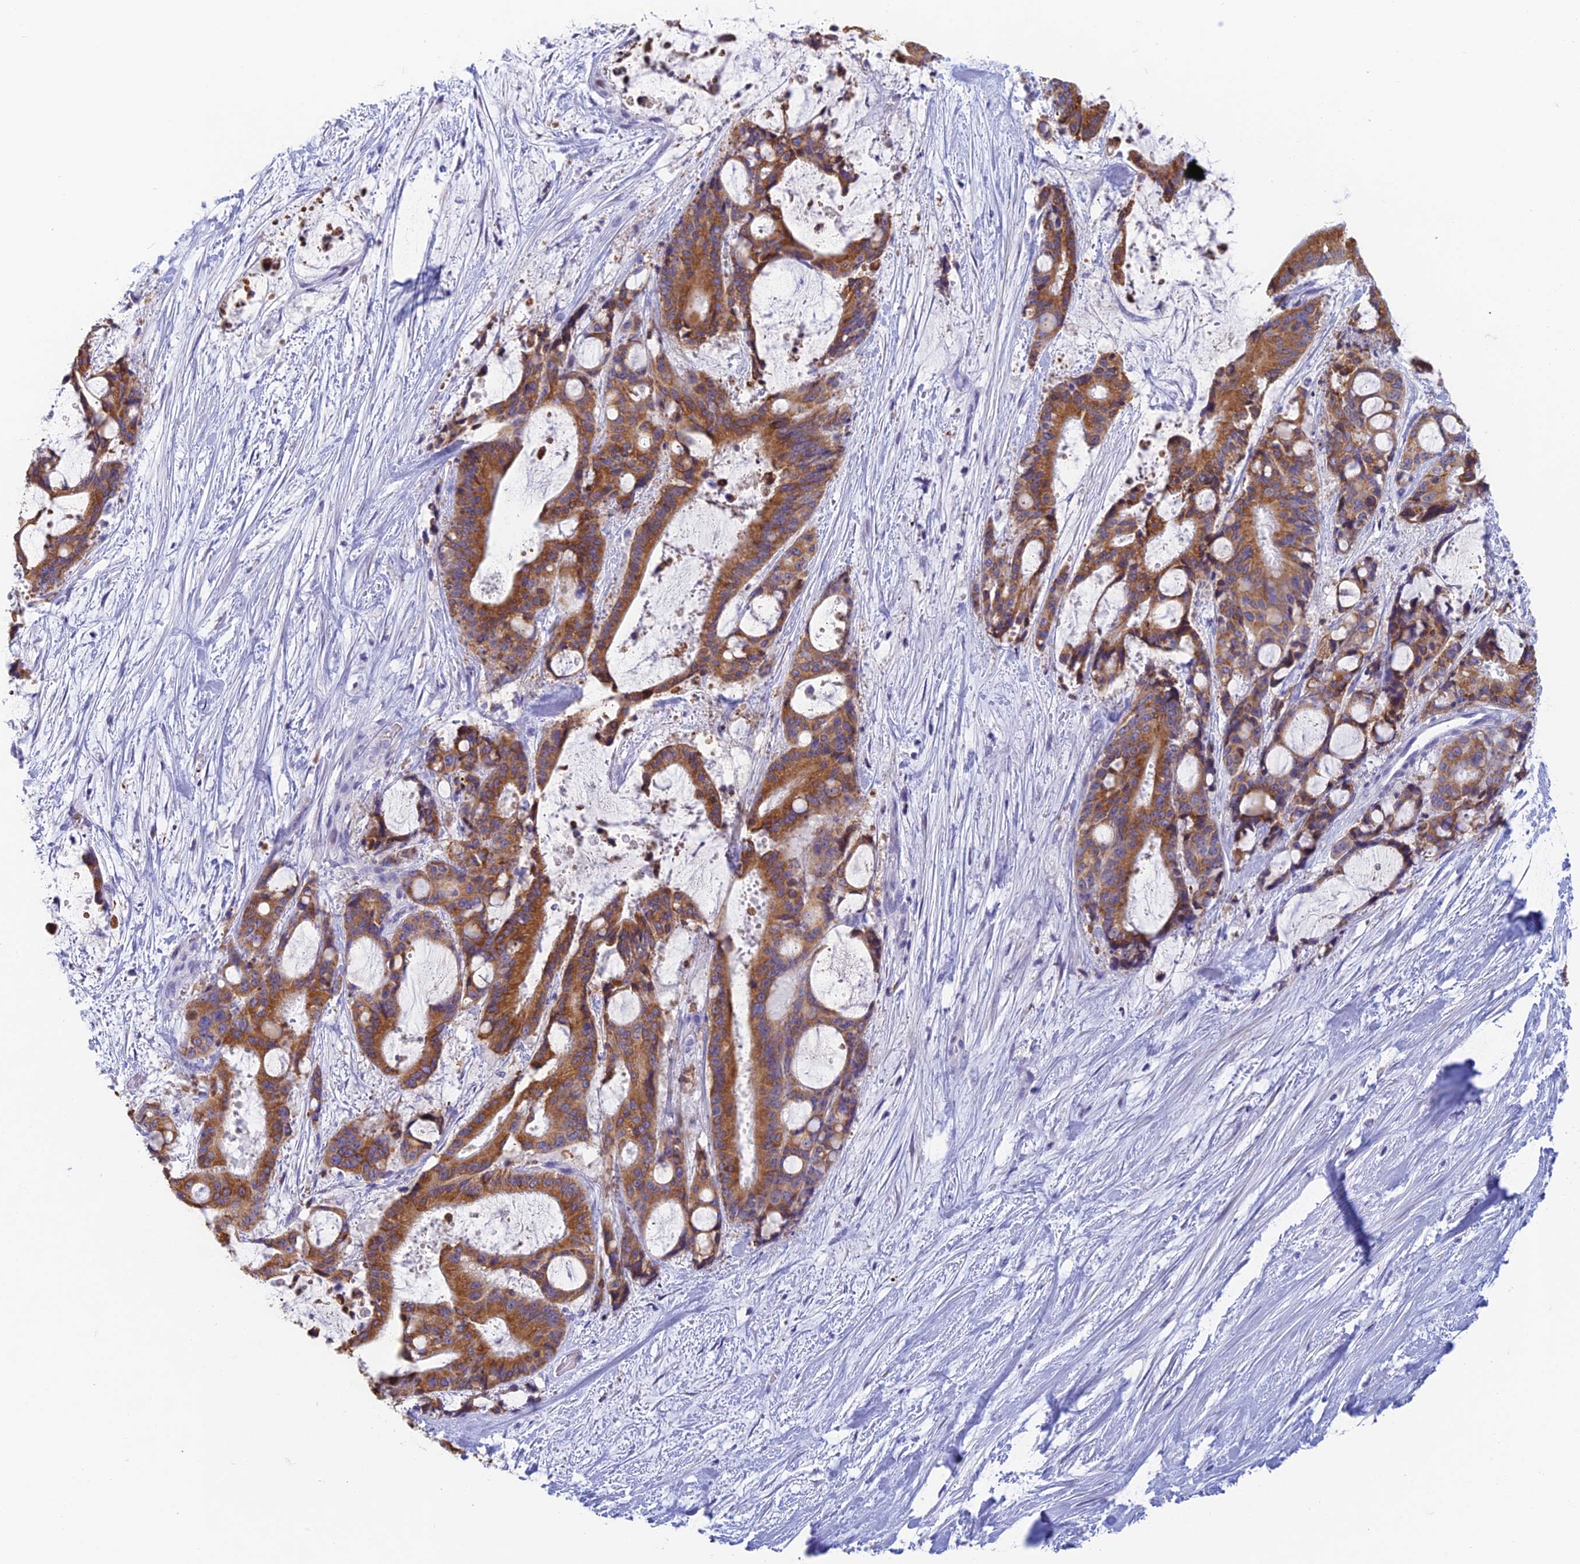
{"staining": {"intensity": "moderate", "quantity": ">75%", "location": "cytoplasmic/membranous"}, "tissue": "liver cancer", "cell_type": "Tumor cells", "image_type": "cancer", "snomed": [{"axis": "morphology", "description": "Normal tissue, NOS"}, {"axis": "morphology", "description": "Cholangiocarcinoma"}, {"axis": "topography", "description": "Liver"}, {"axis": "topography", "description": "Peripheral nerve tissue"}], "caption": "This photomicrograph reveals liver cancer (cholangiocarcinoma) stained with IHC to label a protein in brown. The cytoplasmic/membranous of tumor cells show moderate positivity for the protein. Nuclei are counter-stained blue.", "gene": "REXO5", "patient": {"sex": "female", "age": 73}}